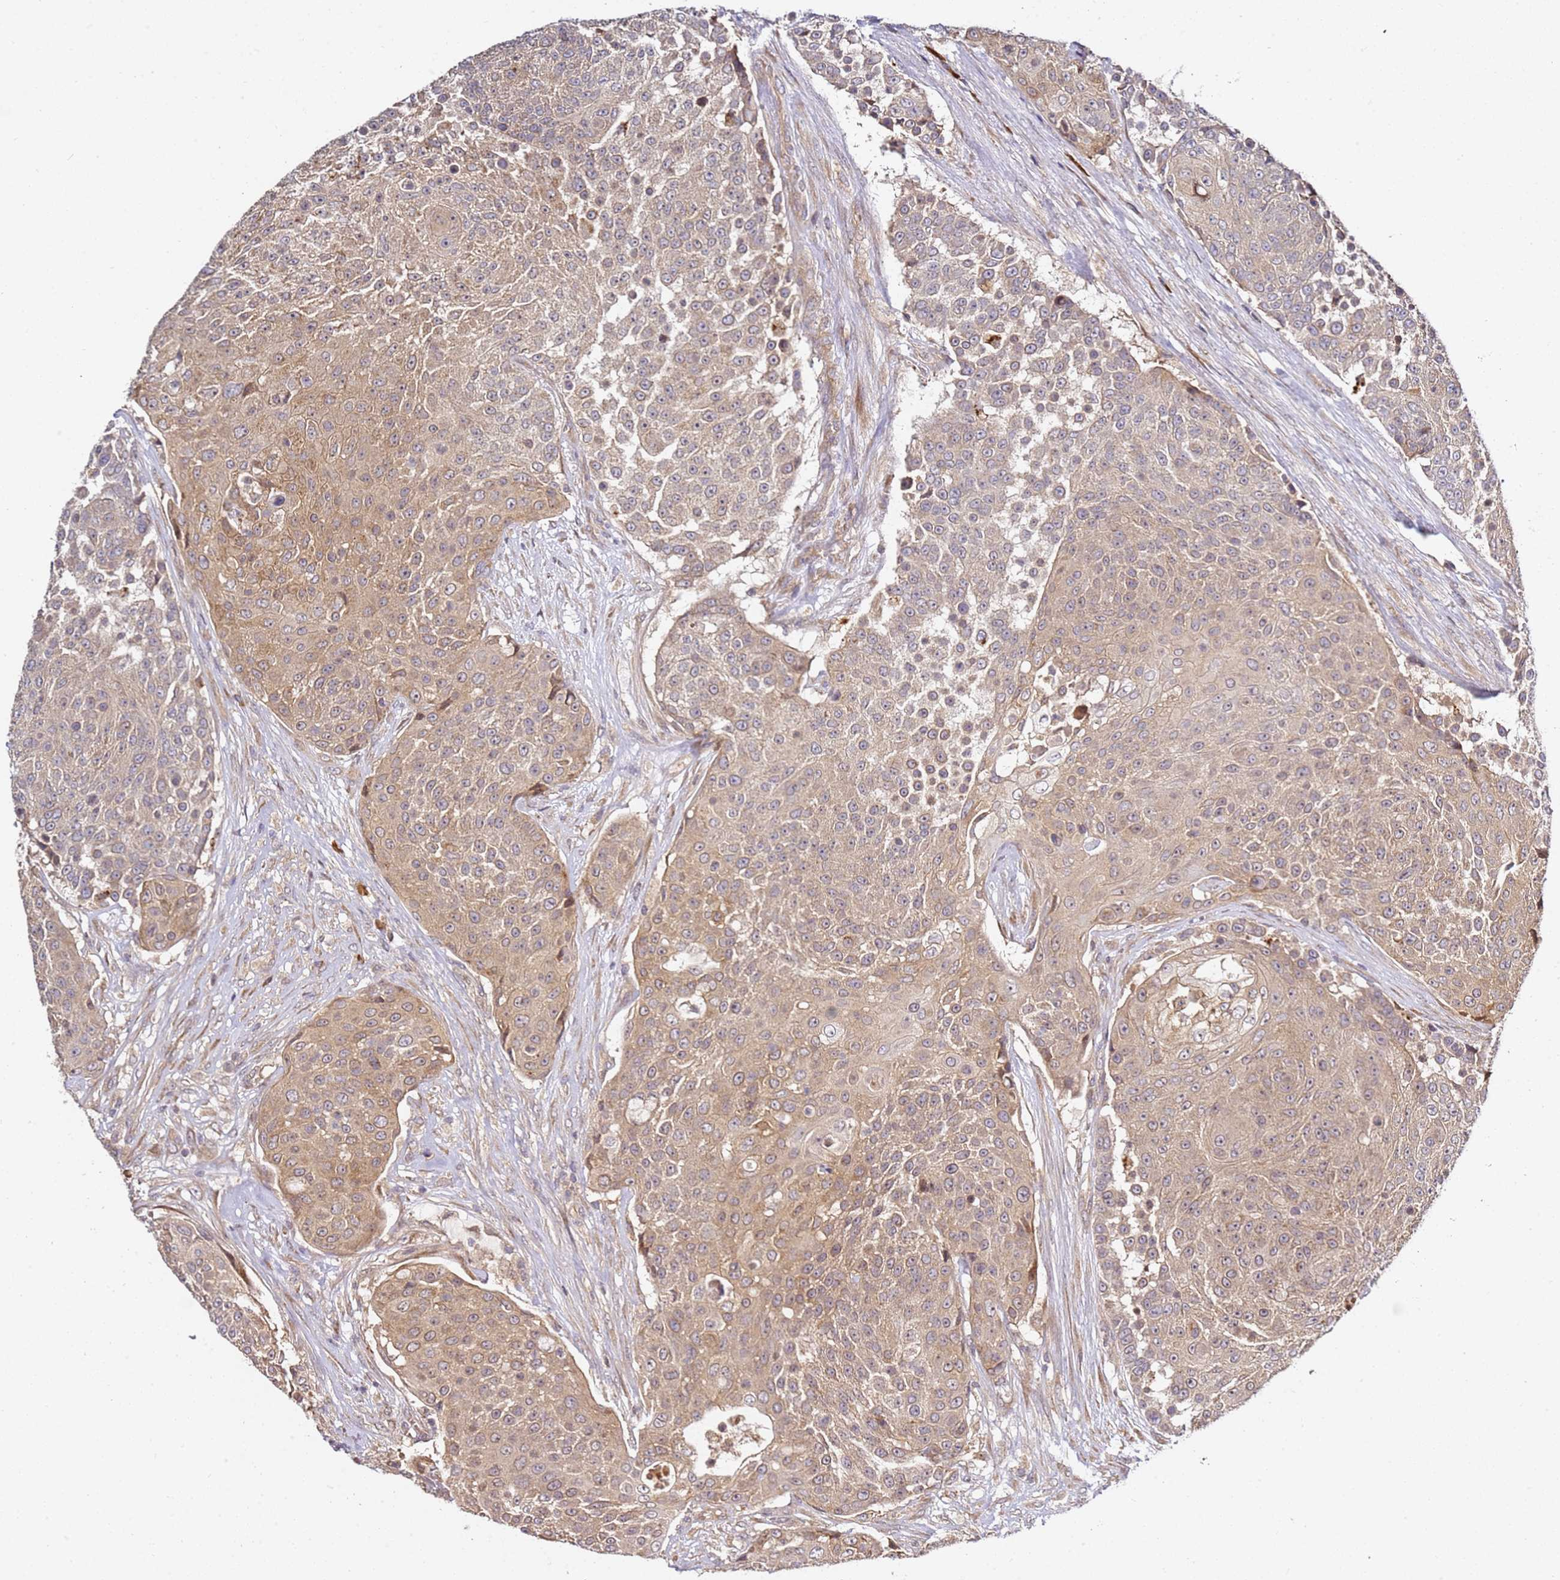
{"staining": {"intensity": "moderate", "quantity": "25%-75%", "location": "cytoplasmic/membranous"}, "tissue": "urothelial cancer", "cell_type": "Tumor cells", "image_type": "cancer", "snomed": [{"axis": "morphology", "description": "Urothelial carcinoma, High grade"}, {"axis": "topography", "description": "Urinary bladder"}], "caption": "The histopathology image shows immunohistochemical staining of urothelial cancer. There is moderate cytoplasmic/membranous staining is appreciated in about 25%-75% of tumor cells.", "gene": "OSBPL2", "patient": {"sex": "female", "age": 63}}